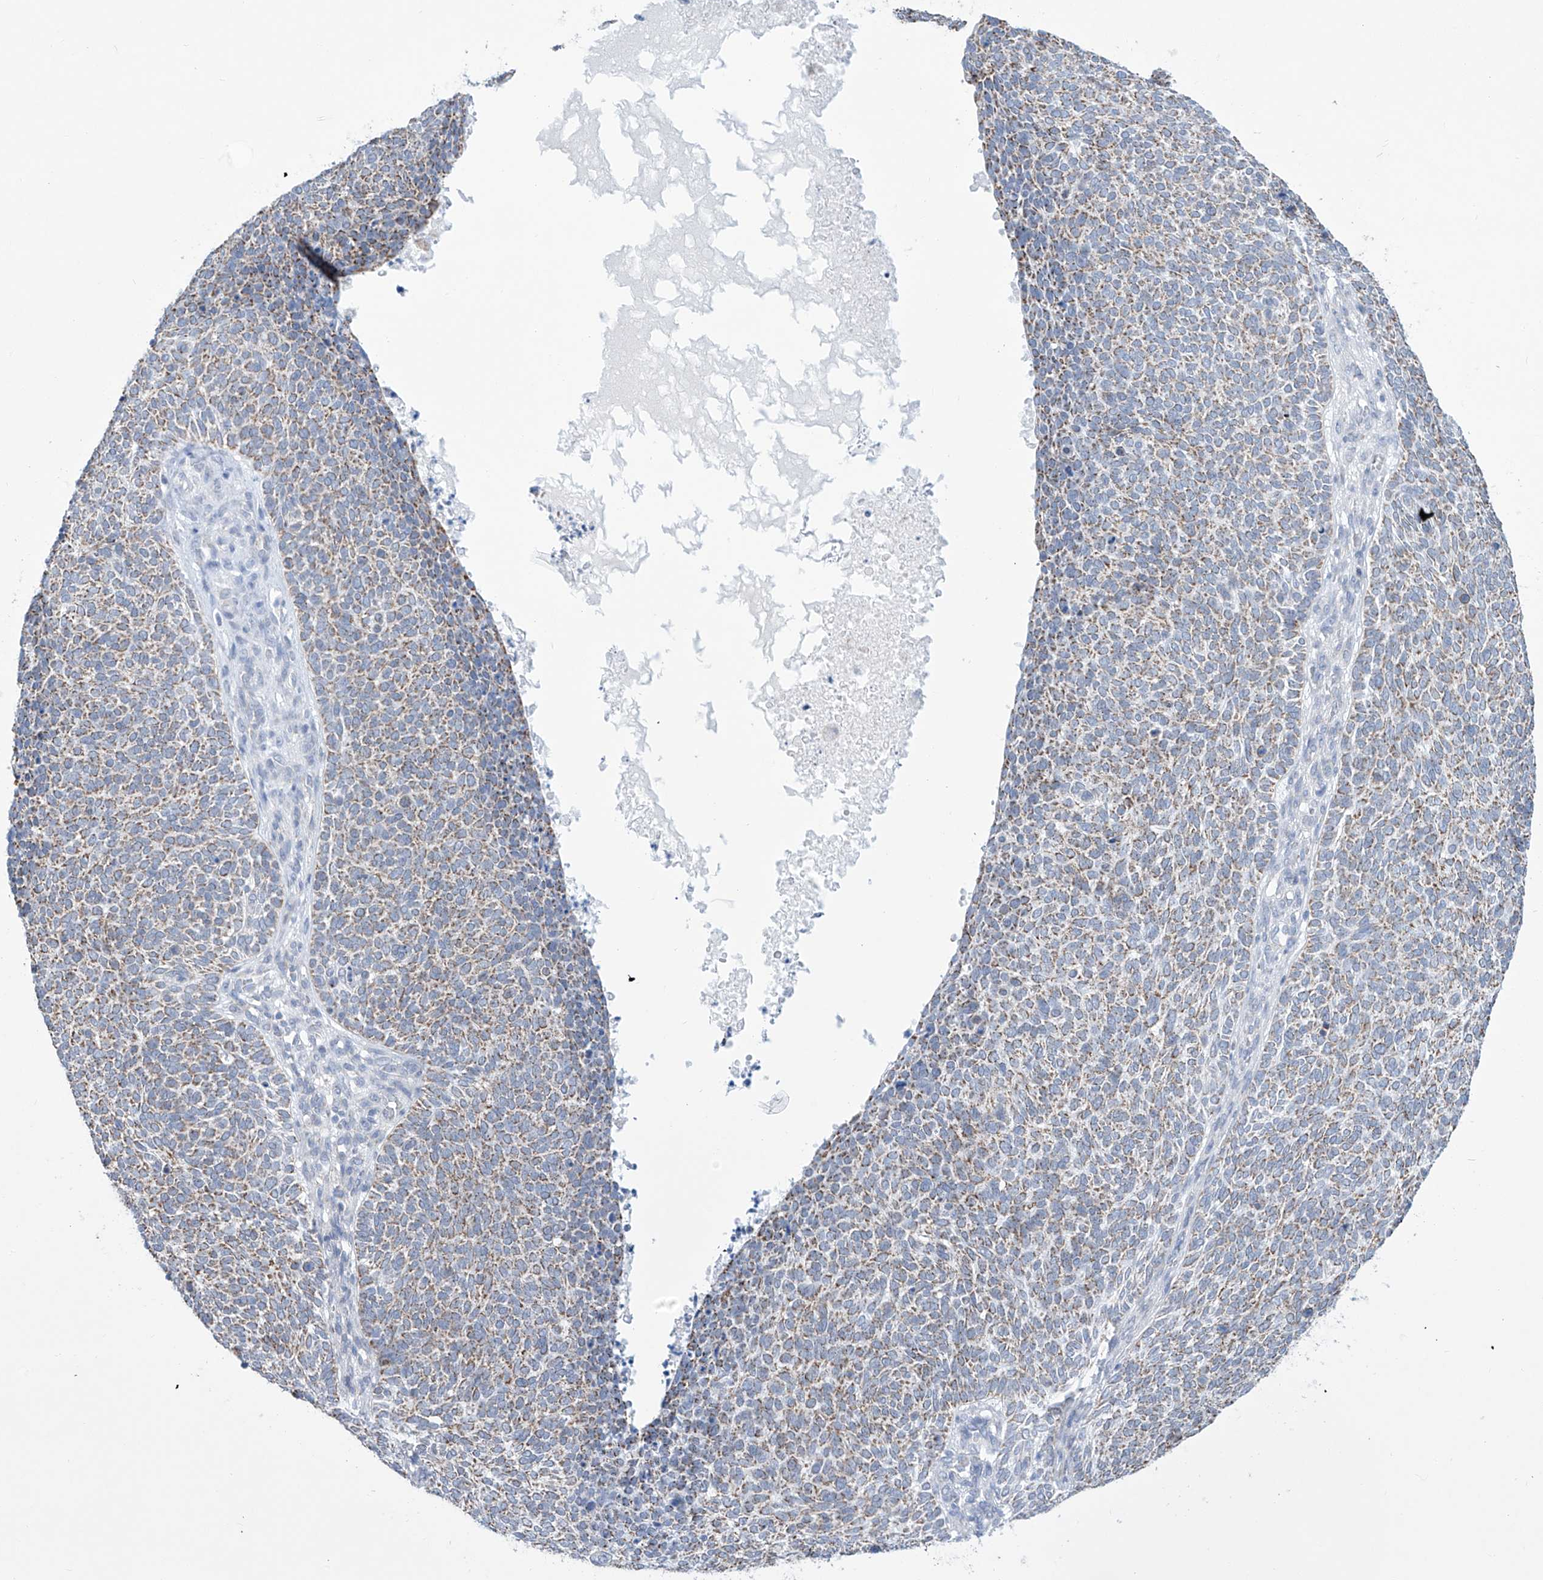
{"staining": {"intensity": "moderate", "quantity": ">75%", "location": "cytoplasmic/membranous"}, "tissue": "skin cancer", "cell_type": "Tumor cells", "image_type": "cancer", "snomed": [{"axis": "morphology", "description": "Squamous cell carcinoma, NOS"}, {"axis": "topography", "description": "Skin"}], "caption": "Immunohistochemistry (DAB (3,3'-diaminobenzidine)) staining of human squamous cell carcinoma (skin) shows moderate cytoplasmic/membranous protein positivity in approximately >75% of tumor cells. The protein is shown in brown color, while the nuclei are stained blue.", "gene": "ALDH6A1", "patient": {"sex": "female", "age": 90}}